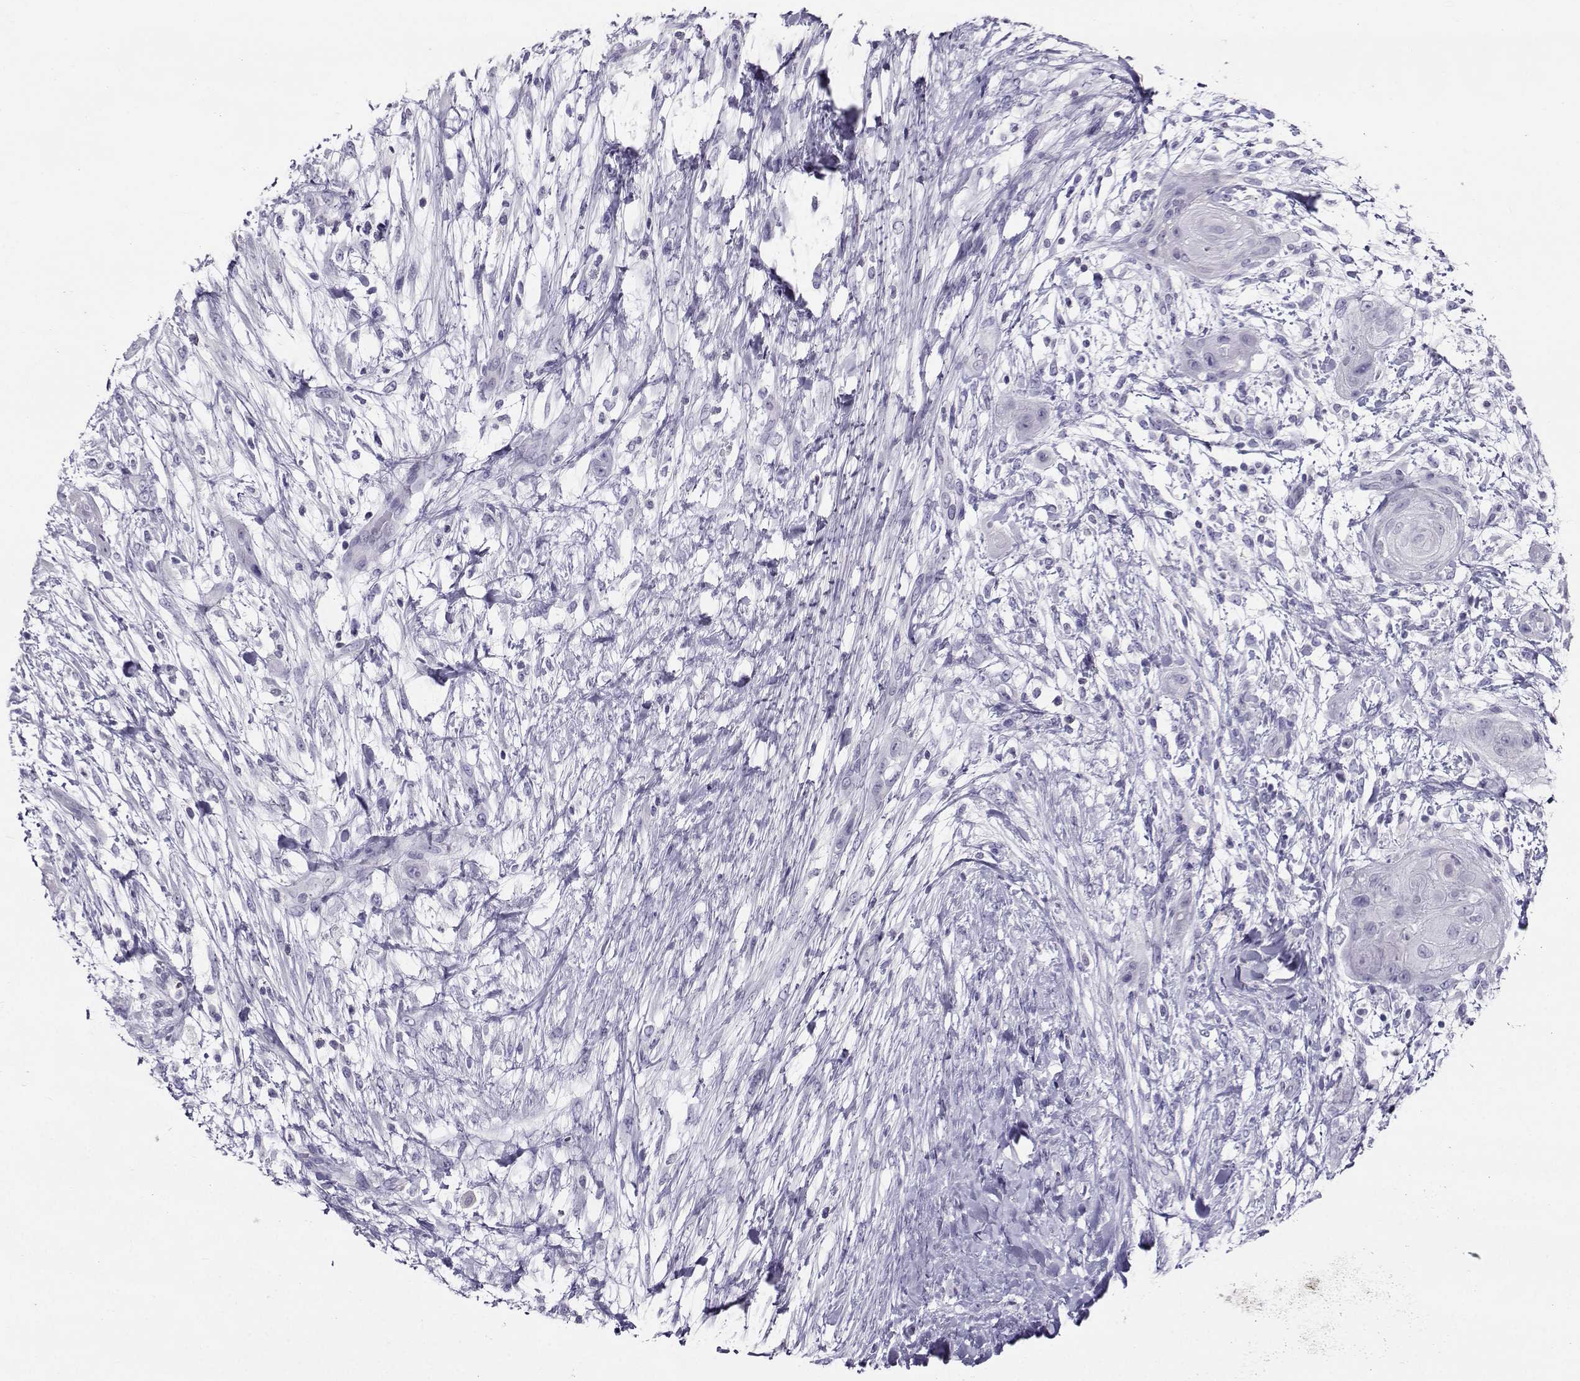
{"staining": {"intensity": "negative", "quantity": "none", "location": "none"}, "tissue": "skin cancer", "cell_type": "Tumor cells", "image_type": "cancer", "snomed": [{"axis": "morphology", "description": "Squamous cell carcinoma, NOS"}, {"axis": "topography", "description": "Skin"}], "caption": "A high-resolution photomicrograph shows immunohistochemistry (IHC) staining of squamous cell carcinoma (skin), which shows no significant staining in tumor cells.", "gene": "PGK1", "patient": {"sex": "male", "age": 62}}